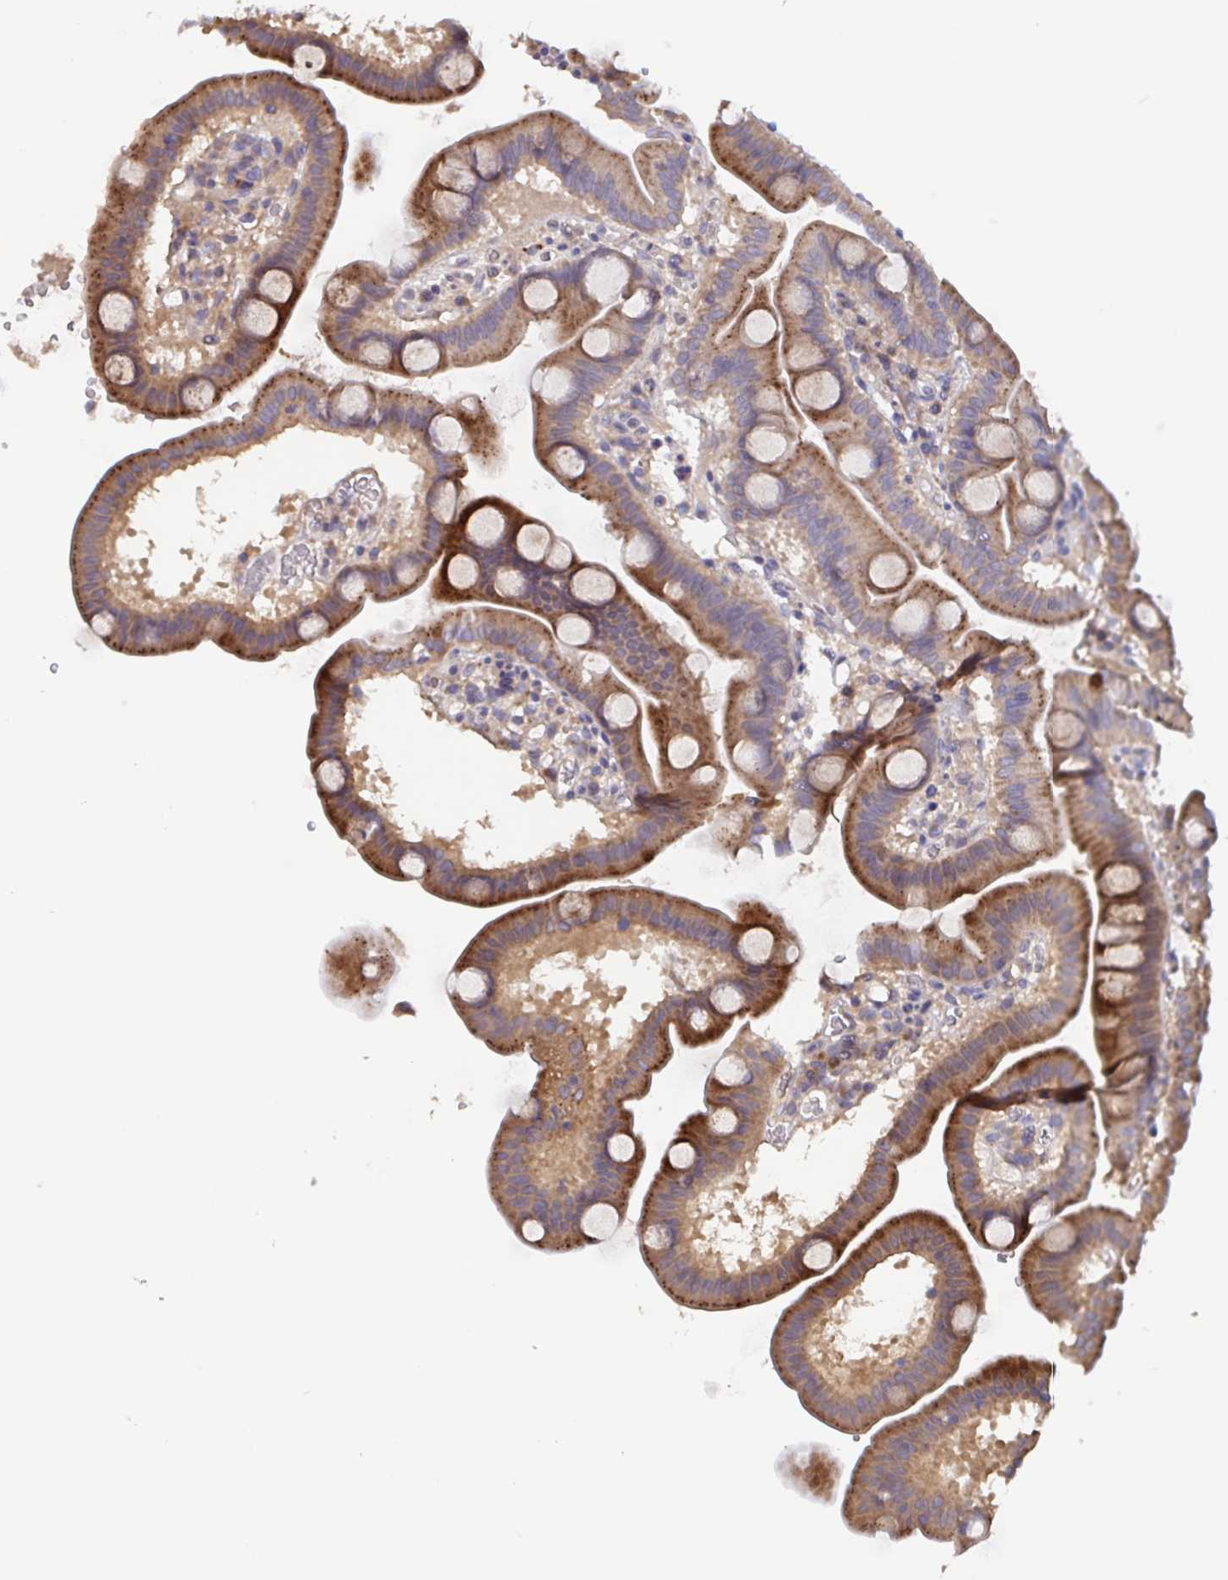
{"staining": {"intensity": "moderate", "quantity": "25%-75%", "location": "cytoplasmic/membranous"}, "tissue": "duodenum", "cell_type": "Glandular cells", "image_type": "normal", "snomed": [{"axis": "morphology", "description": "Normal tissue, NOS"}, {"axis": "topography", "description": "Duodenum"}], "caption": "IHC of unremarkable human duodenum exhibits medium levels of moderate cytoplasmic/membranous expression in about 25%-75% of glandular cells.", "gene": "FBXL16", "patient": {"sex": "male", "age": 59}}